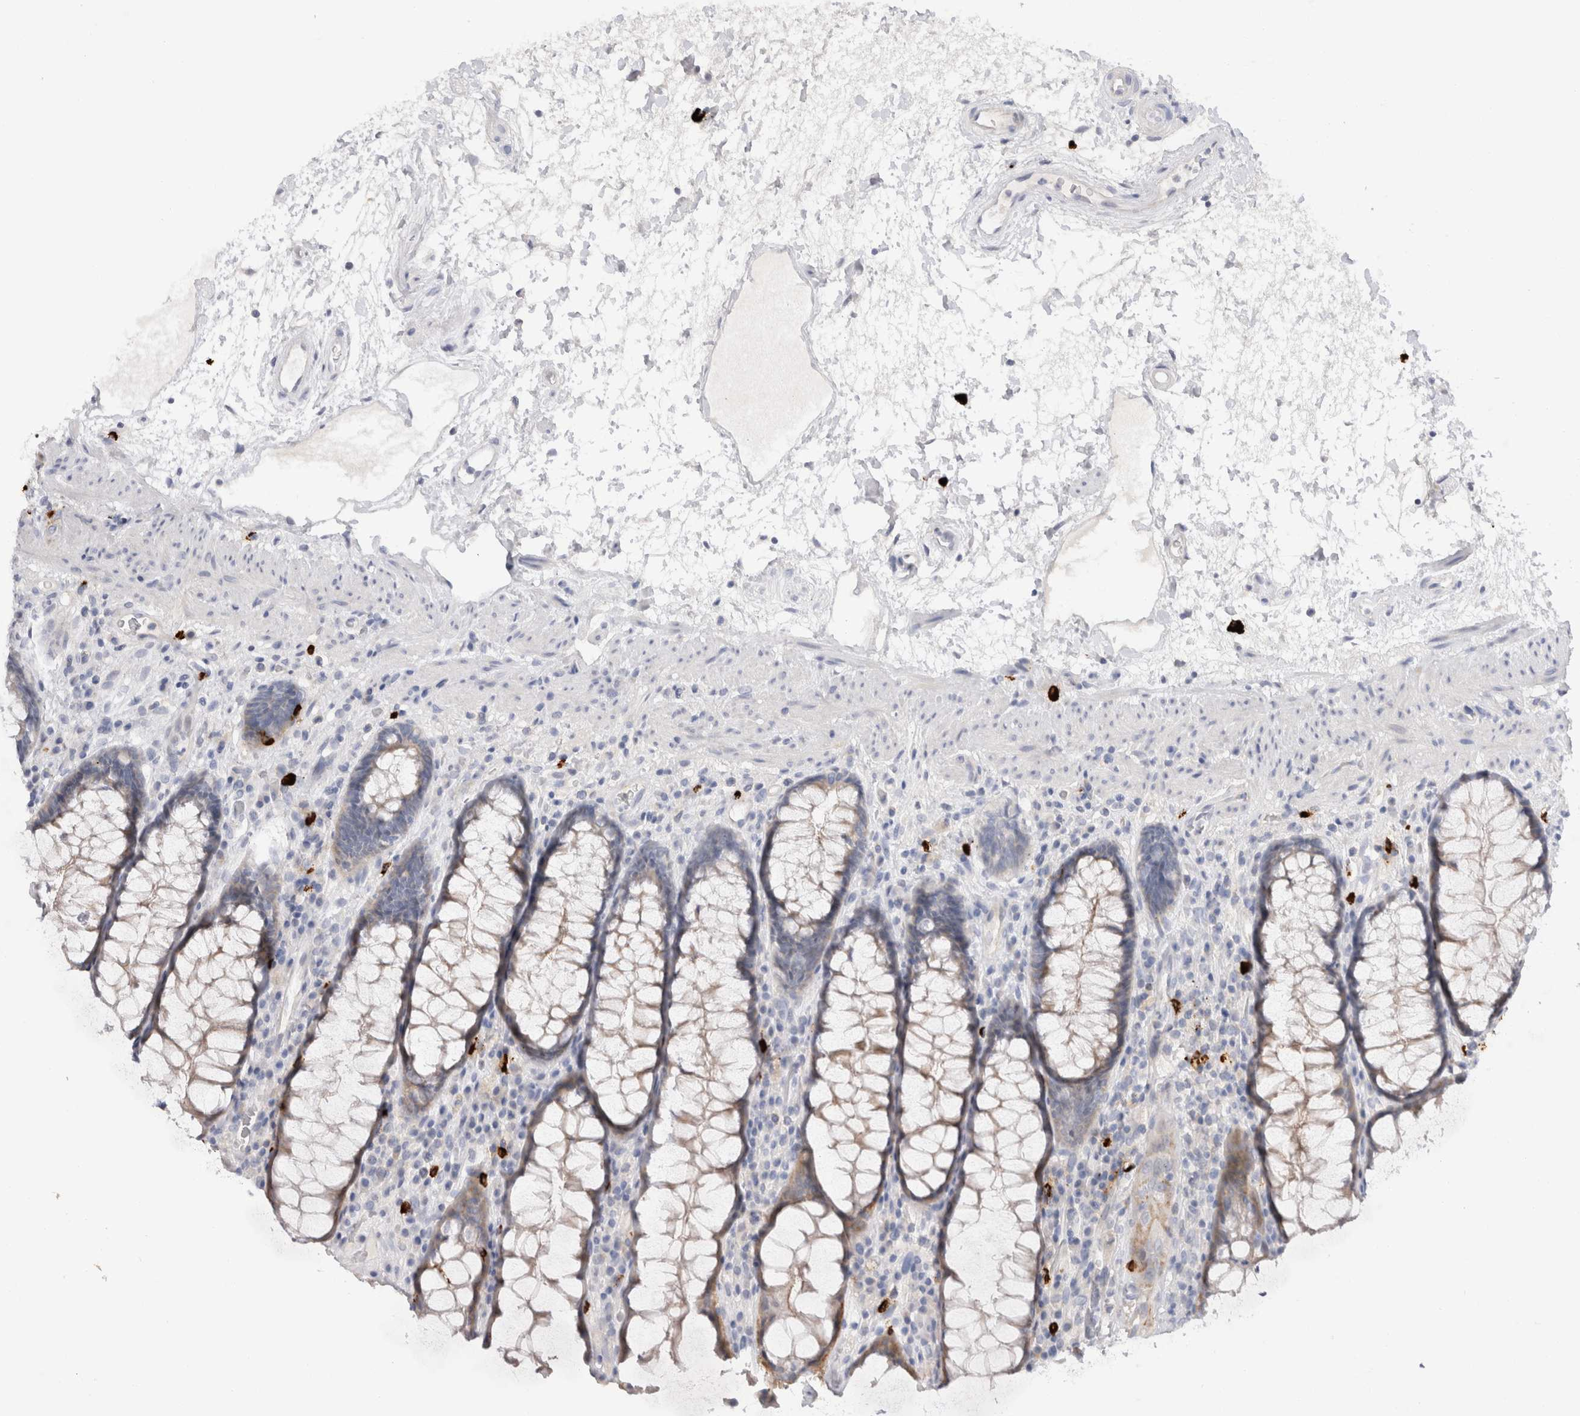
{"staining": {"intensity": "weak", "quantity": "<25%", "location": "cytoplasmic/membranous"}, "tissue": "rectum", "cell_type": "Glandular cells", "image_type": "normal", "snomed": [{"axis": "morphology", "description": "Normal tissue, NOS"}, {"axis": "topography", "description": "Rectum"}], "caption": "Unremarkable rectum was stained to show a protein in brown. There is no significant staining in glandular cells. The staining was performed using DAB (3,3'-diaminobenzidine) to visualize the protein expression in brown, while the nuclei were stained in blue with hematoxylin (Magnification: 20x).", "gene": "SPINK2", "patient": {"sex": "male", "age": 64}}